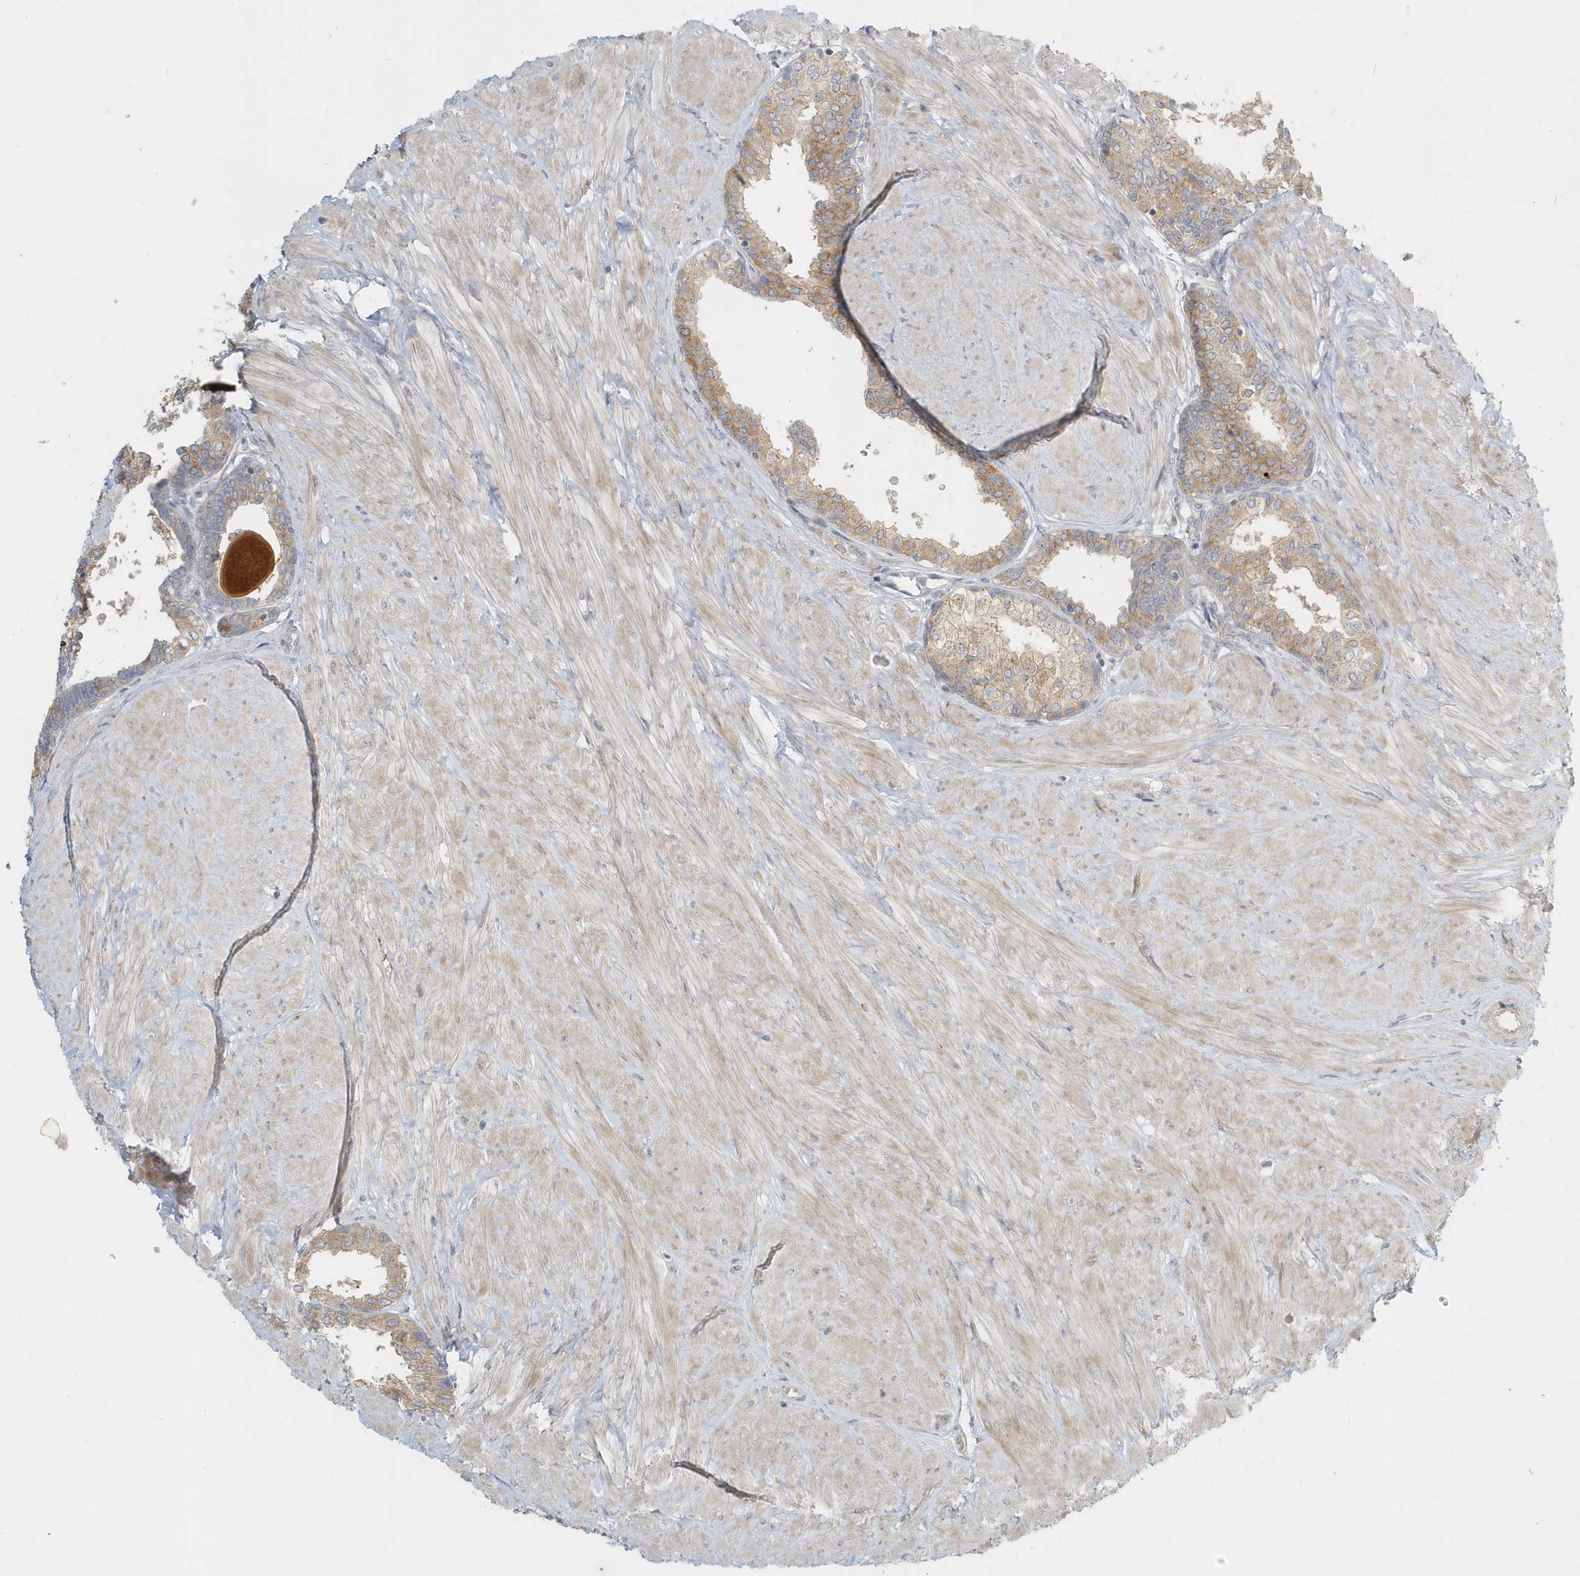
{"staining": {"intensity": "moderate", "quantity": "25%-75%", "location": "cytoplasmic/membranous"}, "tissue": "prostate", "cell_type": "Glandular cells", "image_type": "normal", "snomed": [{"axis": "morphology", "description": "Normal tissue, NOS"}, {"axis": "topography", "description": "Prostate"}], "caption": "An immunohistochemistry image of unremarkable tissue is shown. Protein staining in brown highlights moderate cytoplasmic/membranous positivity in prostate within glandular cells. The staining is performed using DAB brown chromogen to label protein expression. The nuclei are counter-stained blue using hematoxylin.", "gene": "NAPB", "patient": {"sex": "male", "age": 48}}